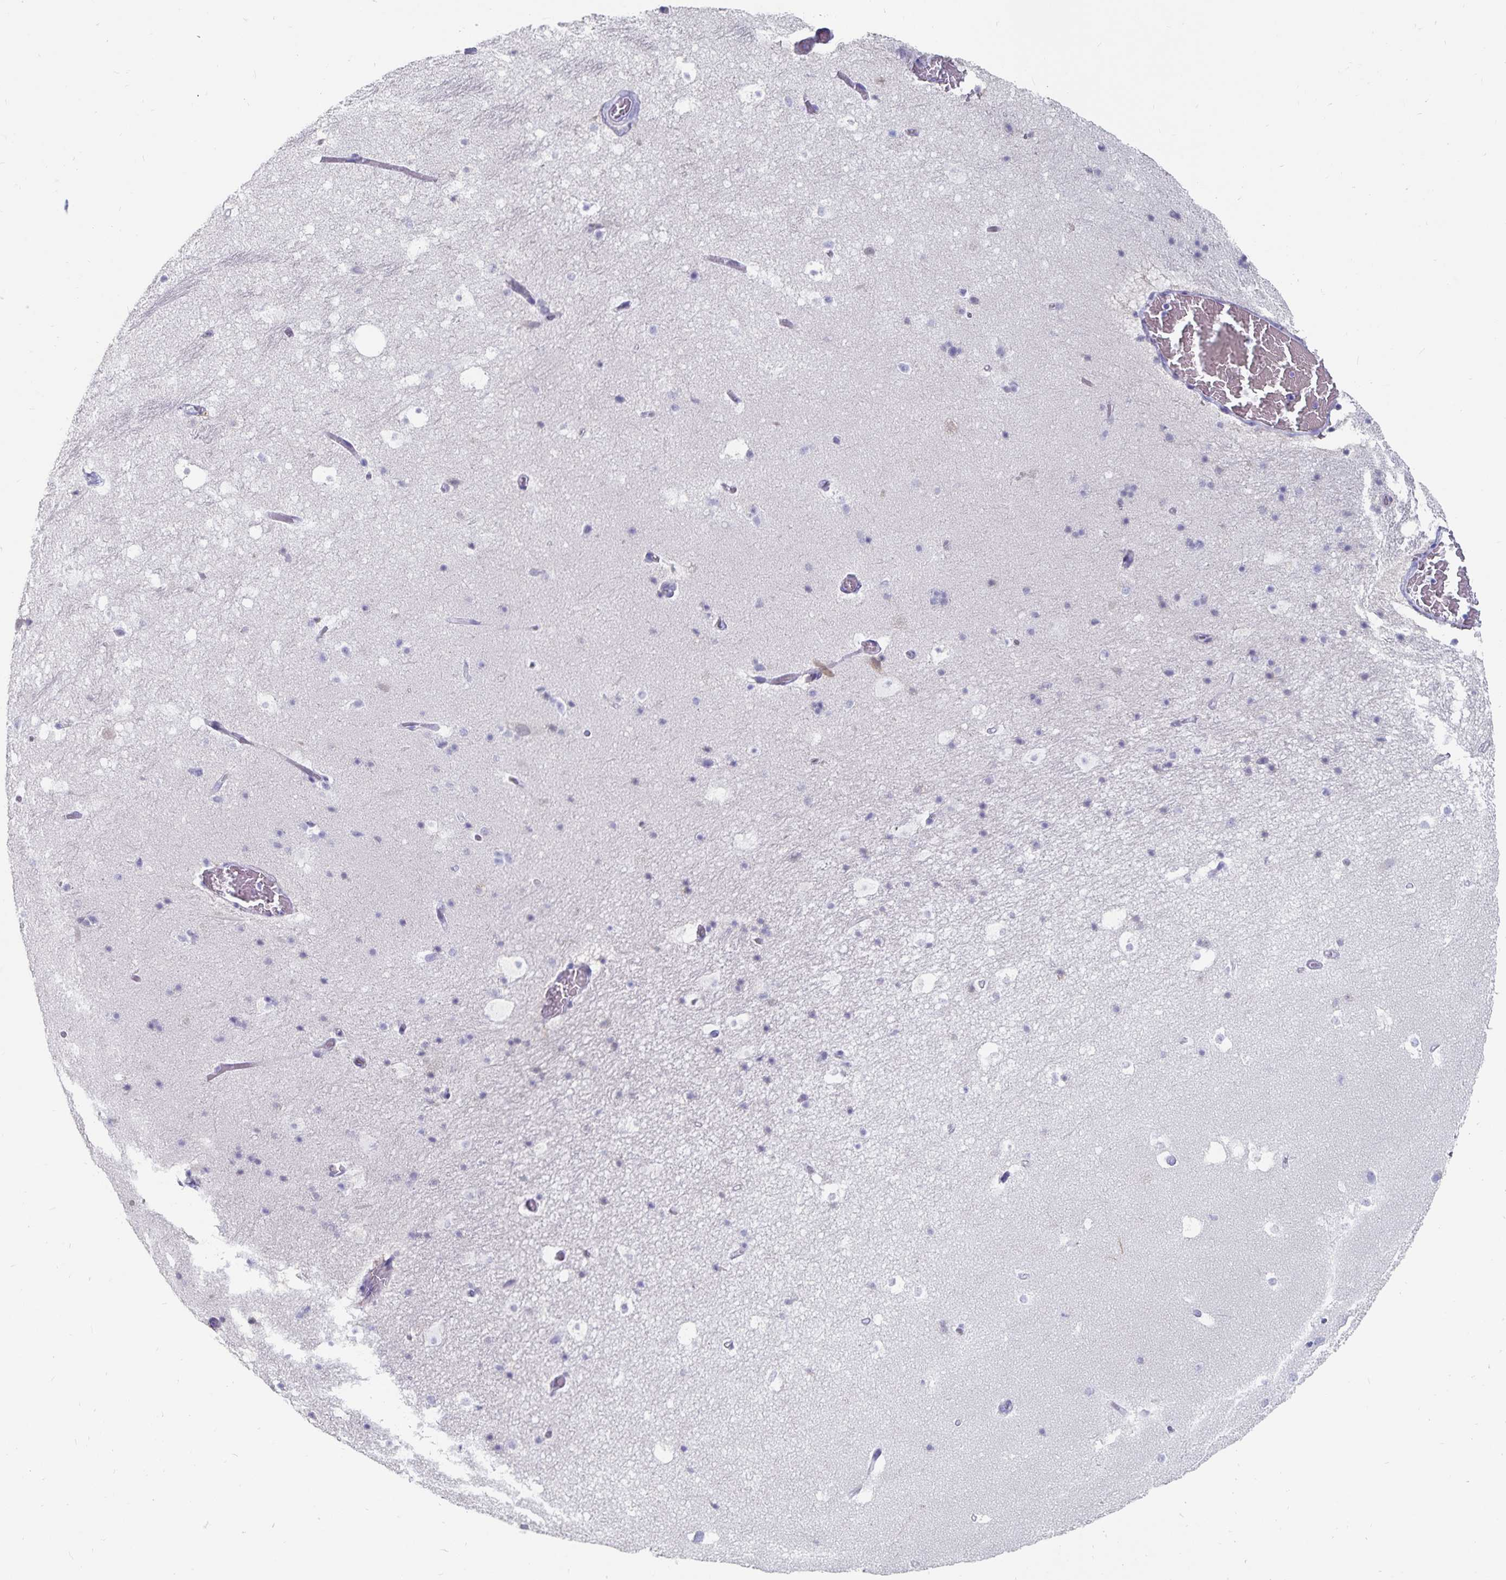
{"staining": {"intensity": "negative", "quantity": "none", "location": "none"}, "tissue": "hippocampus", "cell_type": "Glial cells", "image_type": "normal", "snomed": [{"axis": "morphology", "description": "Normal tissue, NOS"}, {"axis": "topography", "description": "Hippocampus"}], "caption": "Glial cells are negative for brown protein staining in normal hippocampus. The staining was performed using DAB to visualize the protein expression in brown, while the nuclei were stained in blue with hematoxylin (Magnification: 20x).", "gene": "CFAP69", "patient": {"sex": "male", "age": 26}}